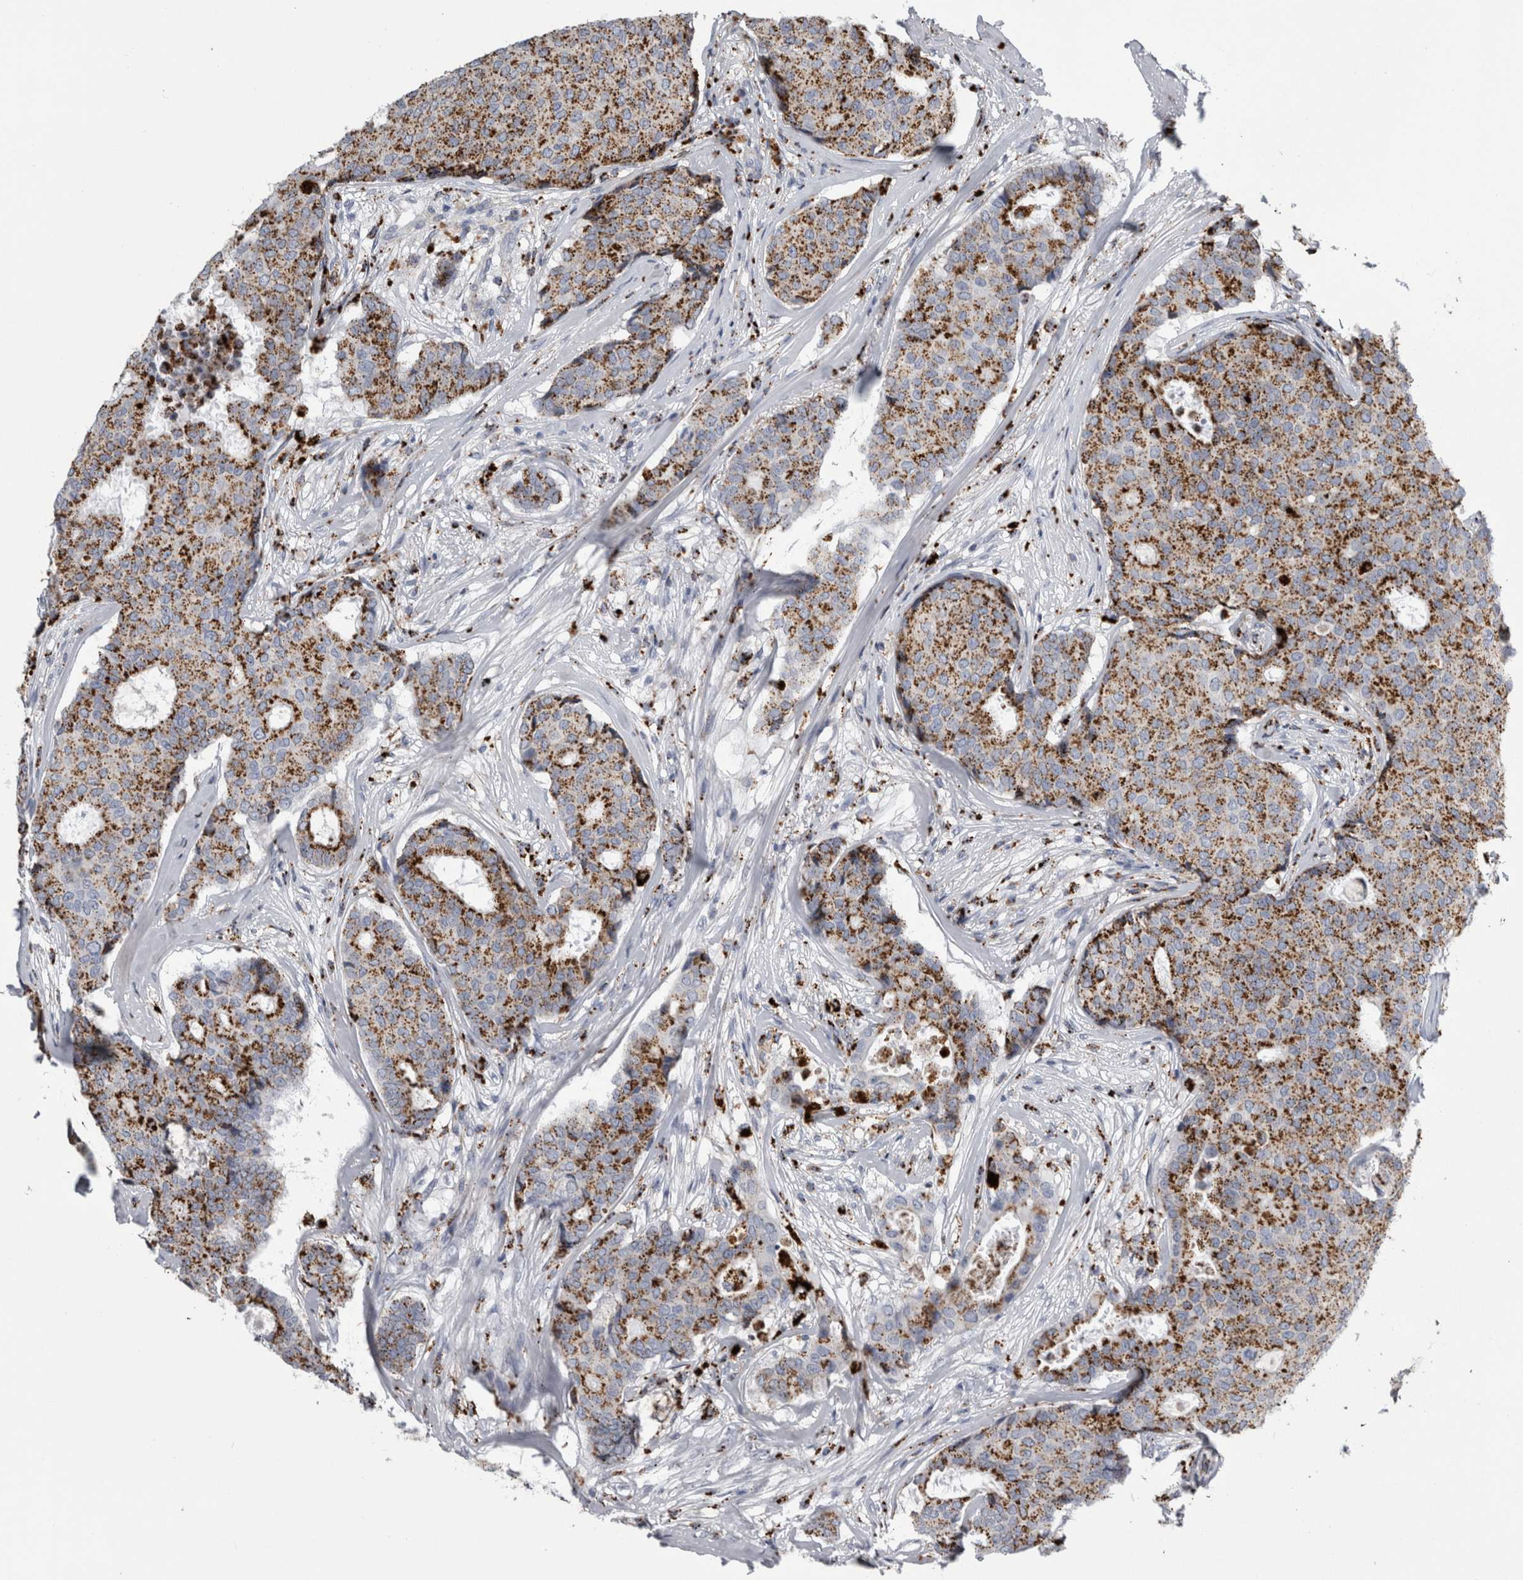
{"staining": {"intensity": "moderate", "quantity": ">75%", "location": "cytoplasmic/membranous"}, "tissue": "breast cancer", "cell_type": "Tumor cells", "image_type": "cancer", "snomed": [{"axis": "morphology", "description": "Duct carcinoma"}, {"axis": "topography", "description": "Breast"}], "caption": "Breast infiltrating ductal carcinoma was stained to show a protein in brown. There is medium levels of moderate cytoplasmic/membranous staining in about >75% of tumor cells.", "gene": "DPP7", "patient": {"sex": "female", "age": 75}}